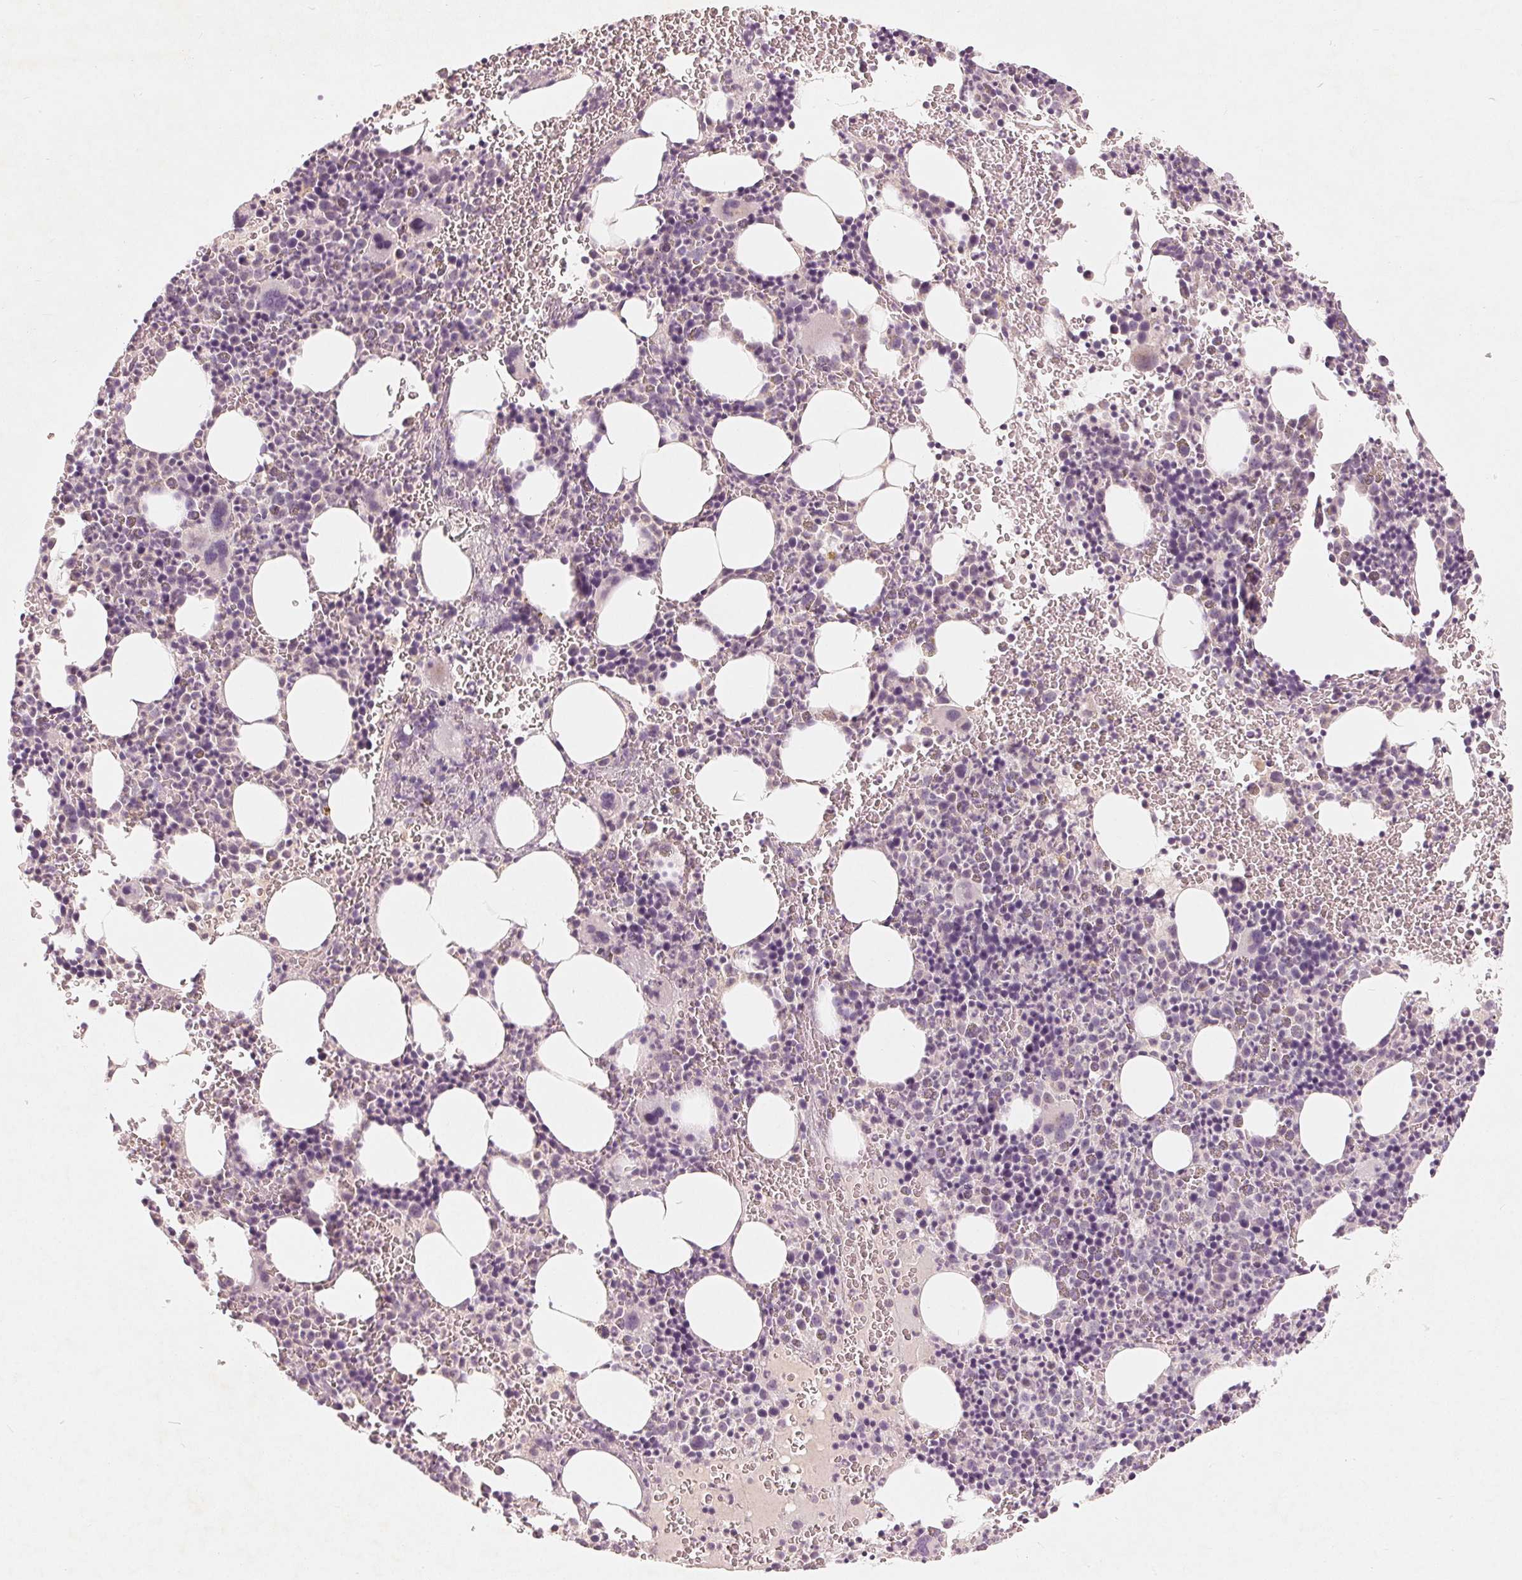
{"staining": {"intensity": "negative", "quantity": "none", "location": "none"}, "tissue": "bone marrow", "cell_type": "Hematopoietic cells", "image_type": "normal", "snomed": [{"axis": "morphology", "description": "Normal tissue, NOS"}, {"axis": "topography", "description": "Bone marrow"}], "caption": "Immunohistochemistry of normal human bone marrow demonstrates no staining in hematopoietic cells.", "gene": "GHITM", "patient": {"sex": "male", "age": 63}}